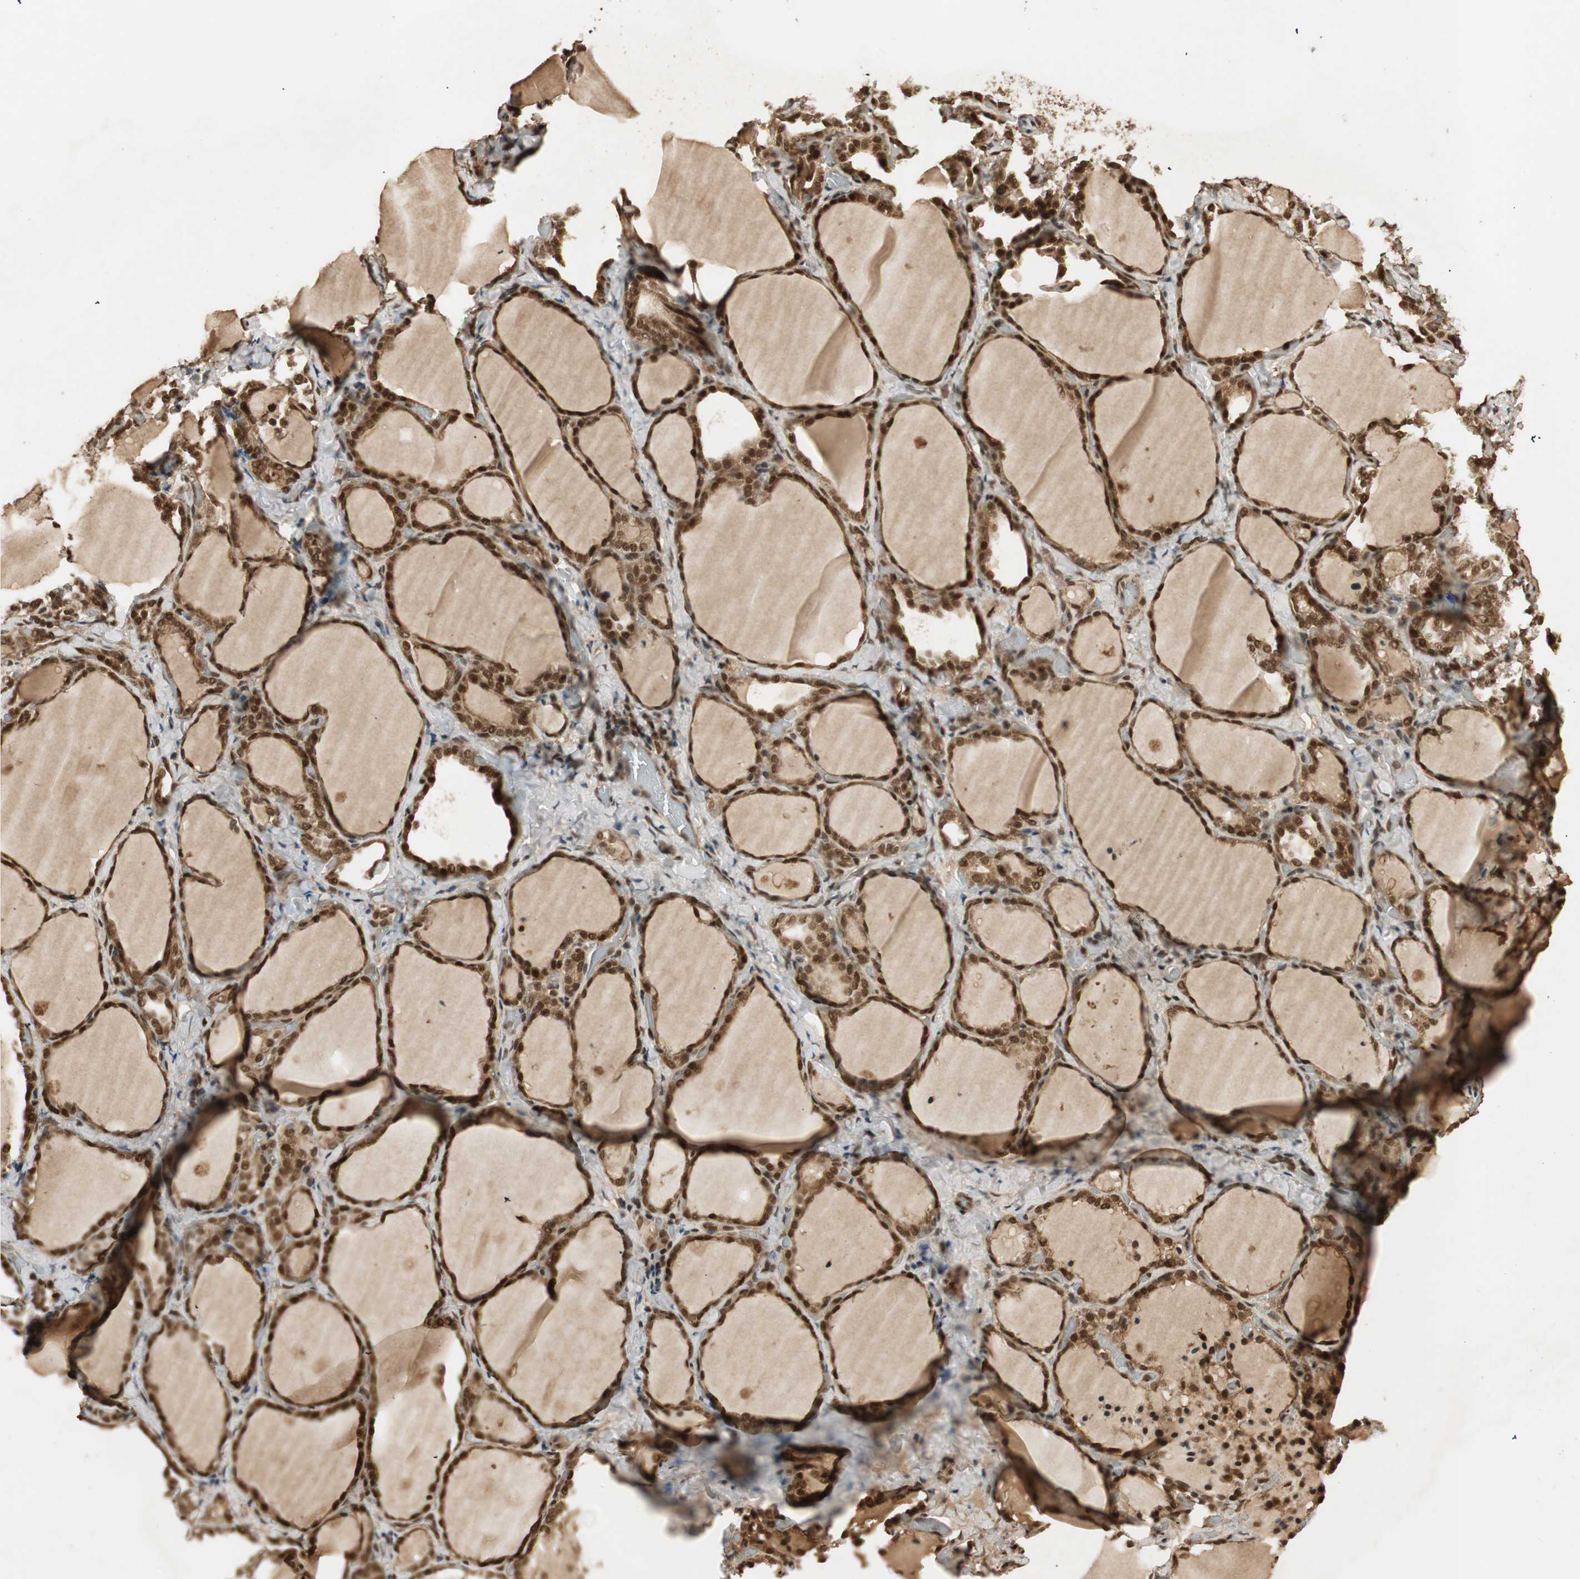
{"staining": {"intensity": "strong", "quantity": ">75%", "location": "cytoplasmic/membranous,nuclear"}, "tissue": "thyroid gland", "cell_type": "Glandular cells", "image_type": "normal", "snomed": [{"axis": "morphology", "description": "Normal tissue, NOS"}, {"axis": "morphology", "description": "Papillary adenocarcinoma, NOS"}, {"axis": "topography", "description": "Thyroid gland"}], "caption": "This micrograph reveals immunohistochemistry staining of benign thyroid gland, with high strong cytoplasmic/membranous,nuclear positivity in approximately >75% of glandular cells.", "gene": "RPA3", "patient": {"sex": "female", "age": 30}}